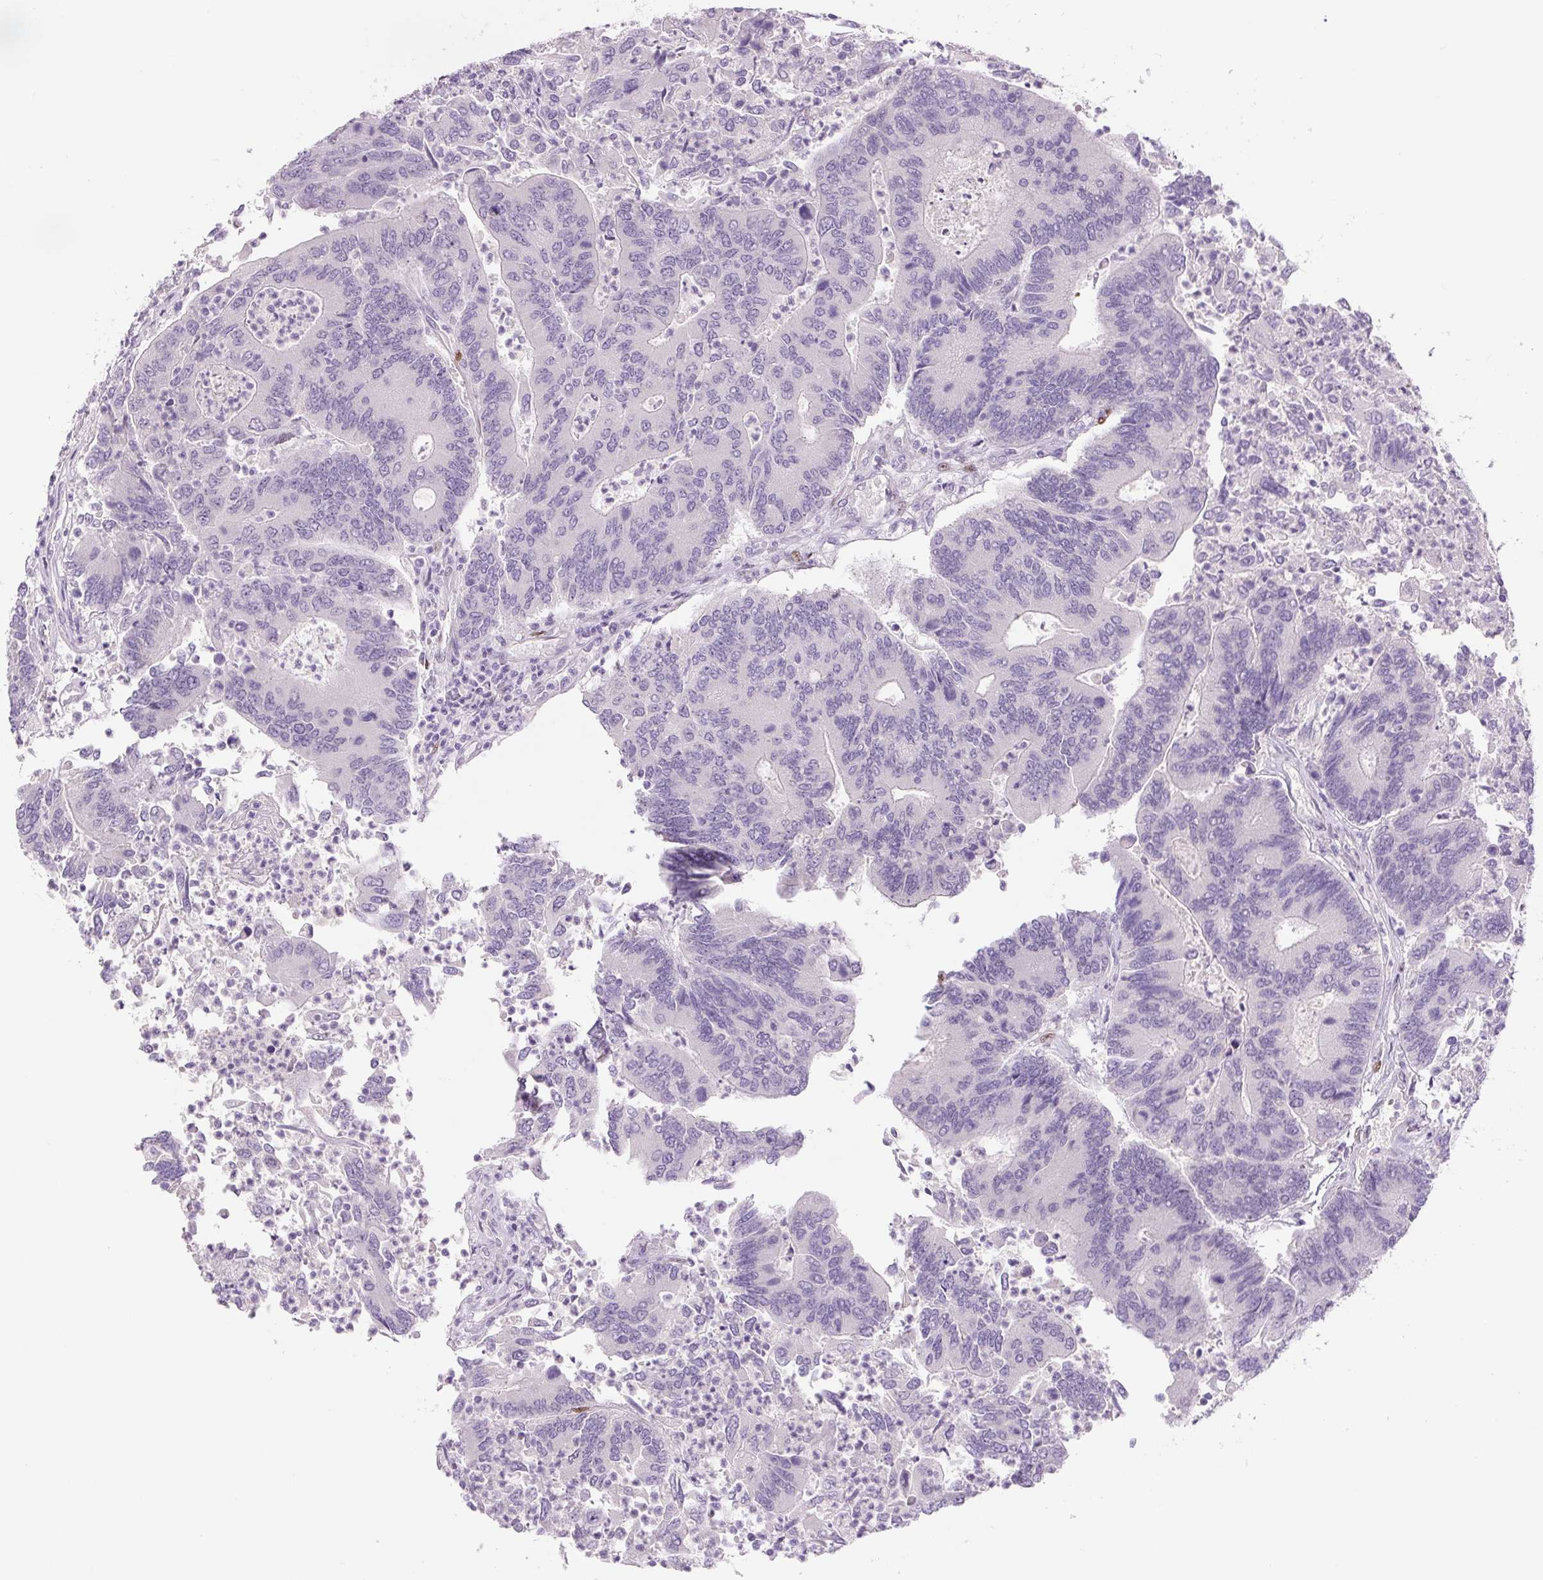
{"staining": {"intensity": "negative", "quantity": "none", "location": "none"}, "tissue": "colorectal cancer", "cell_type": "Tumor cells", "image_type": "cancer", "snomed": [{"axis": "morphology", "description": "Adenocarcinoma, NOS"}, {"axis": "topography", "description": "Colon"}], "caption": "The photomicrograph demonstrates no staining of tumor cells in colorectal cancer (adenocarcinoma). (Stains: DAB (3,3'-diaminobenzidine) IHC with hematoxylin counter stain, Microscopy: brightfield microscopy at high magnification).", "gene": "SIX1", "patient": {"sex": "female", "age": 67}}